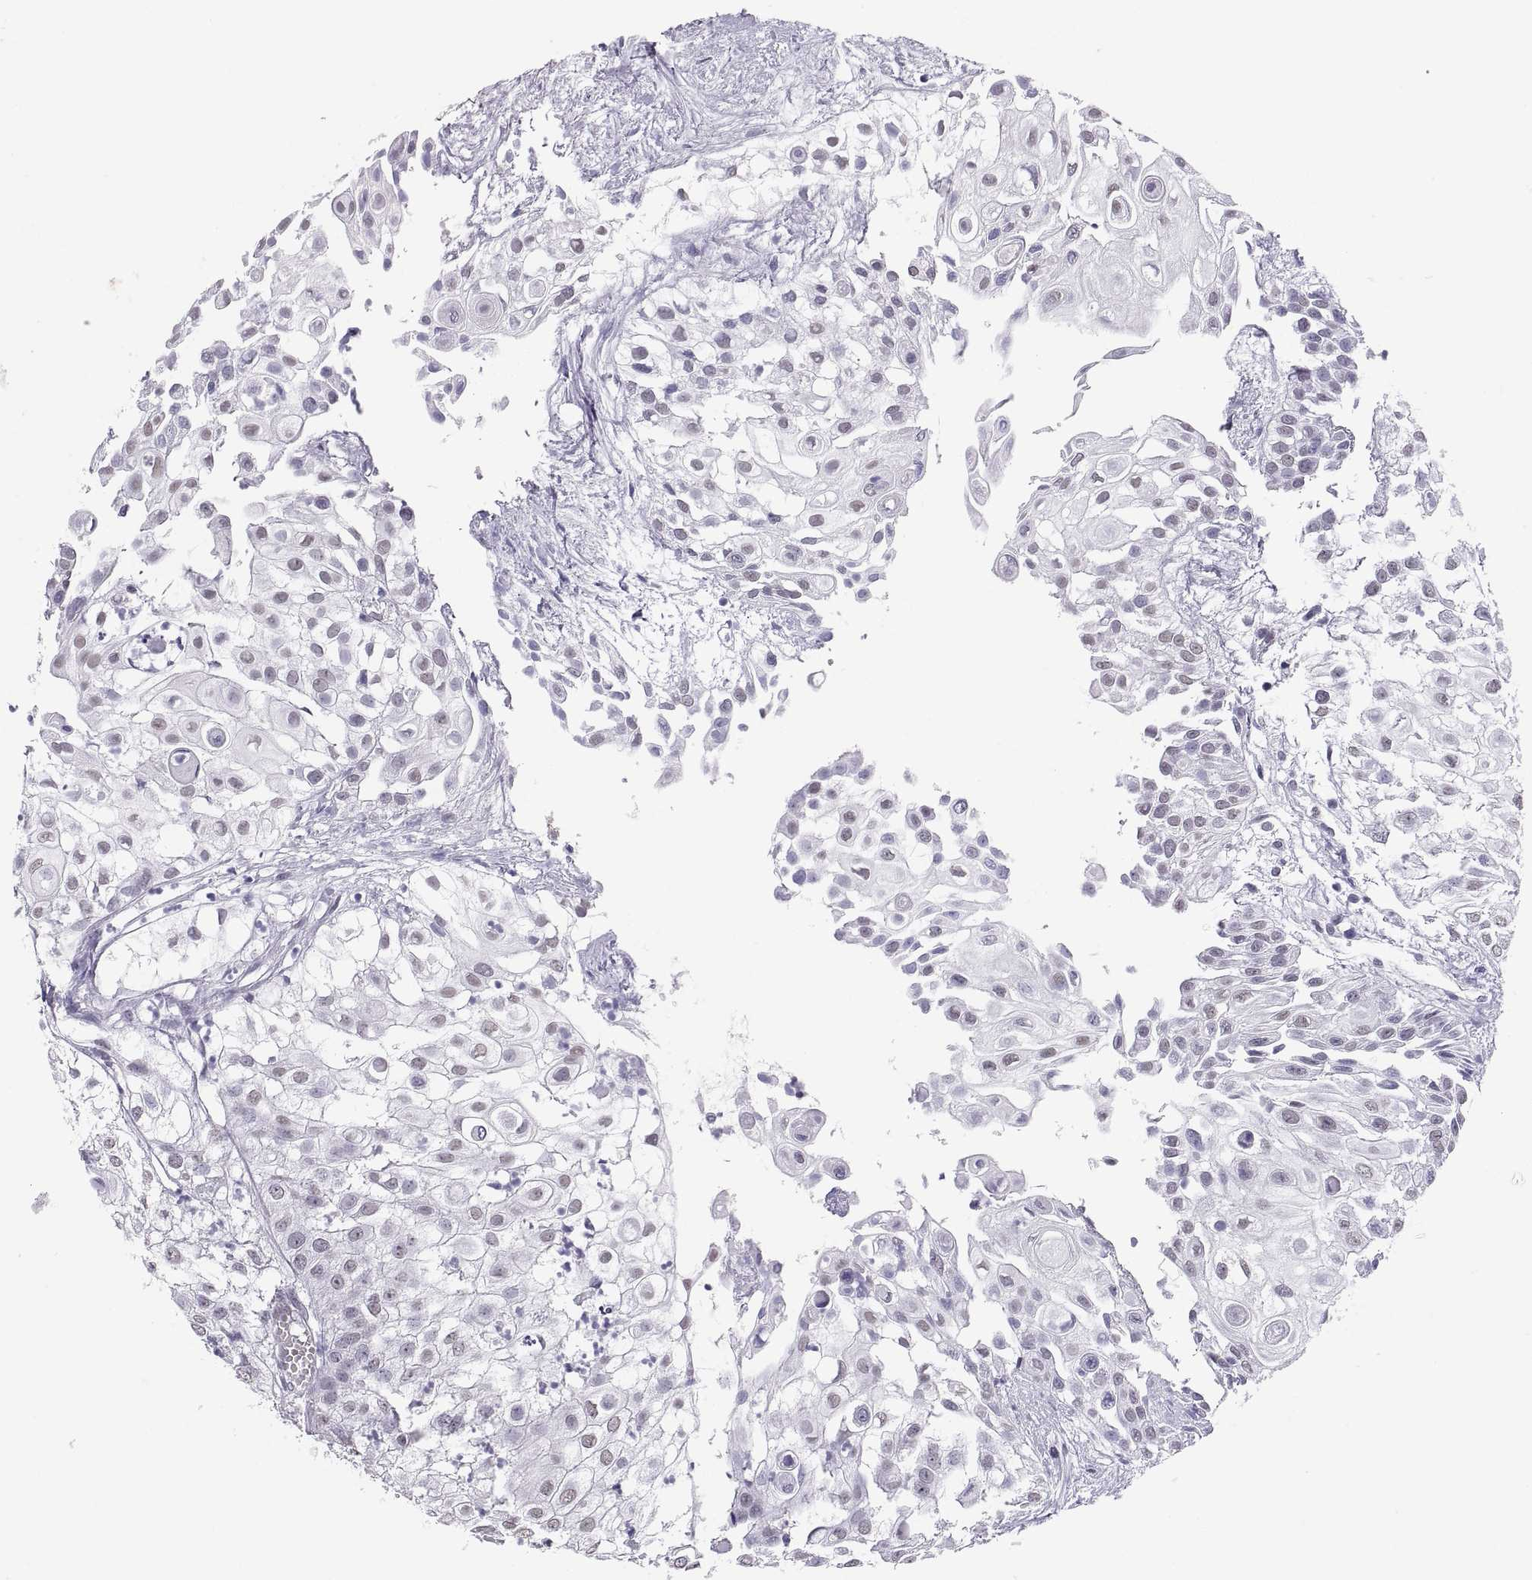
{"staining": {"intensity": "negative", "quantity": "none", "location": "none"}, "tissue": "urothelial cancer", "cell_type": "Tumor cells", "image_type": "cancer", "snomed": [{"axis": "morphology", "description": "Urothelial carcinoma, High grade"}, {"axis": "topography", "description": "Urinary bladder"}], "caption": "Immunohistochemical staining of human urothelial cancer demonstrates no significant expression in tumor cells. (Immunohistochemistry (ihc), brightfield microscopy, high magnification).", "gene": "CARTPT", "patient": {"sex": "female", "age": 79}}